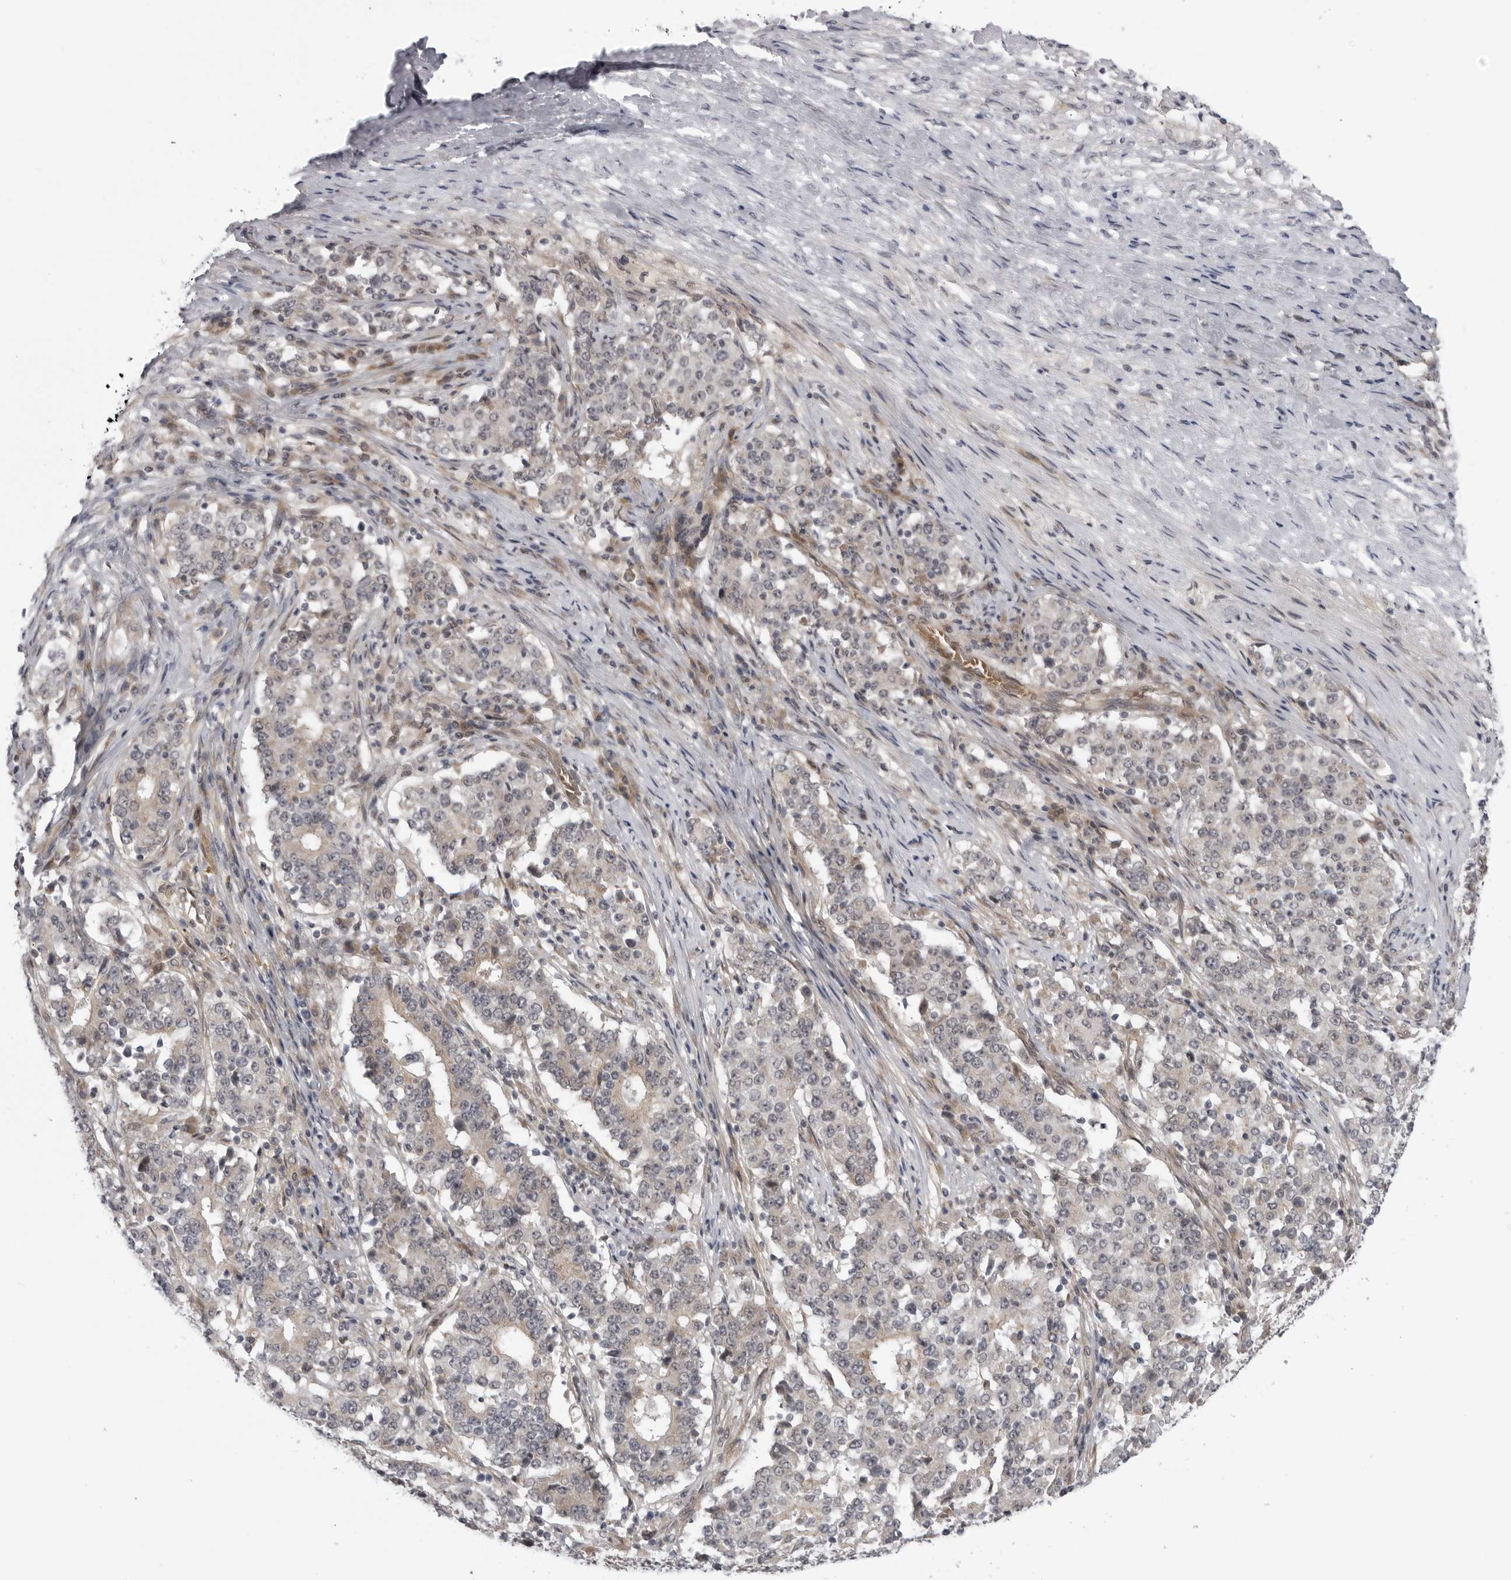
{"staining": {"intensity": "weak", "quantity": ">75%", "location": "cytoplasmic/membranous"}, "tissue": "stomach cancer", "cell_type": "Tumor cells", "image_type": "cancer", "snomed": [{"axis": "morphology", "description": "Adenocarcinoma, NOS"}, {"axis": "topography", "description": "Stomach"}], "caption": "The immunohistochemical stain shows weak cytoplasmic/membranous staining in tumor cells of stomach cancer (adenocarcinoma) tissue.", "gene": "LRRC45", "patient": {"sex": "male", "age": 59}}